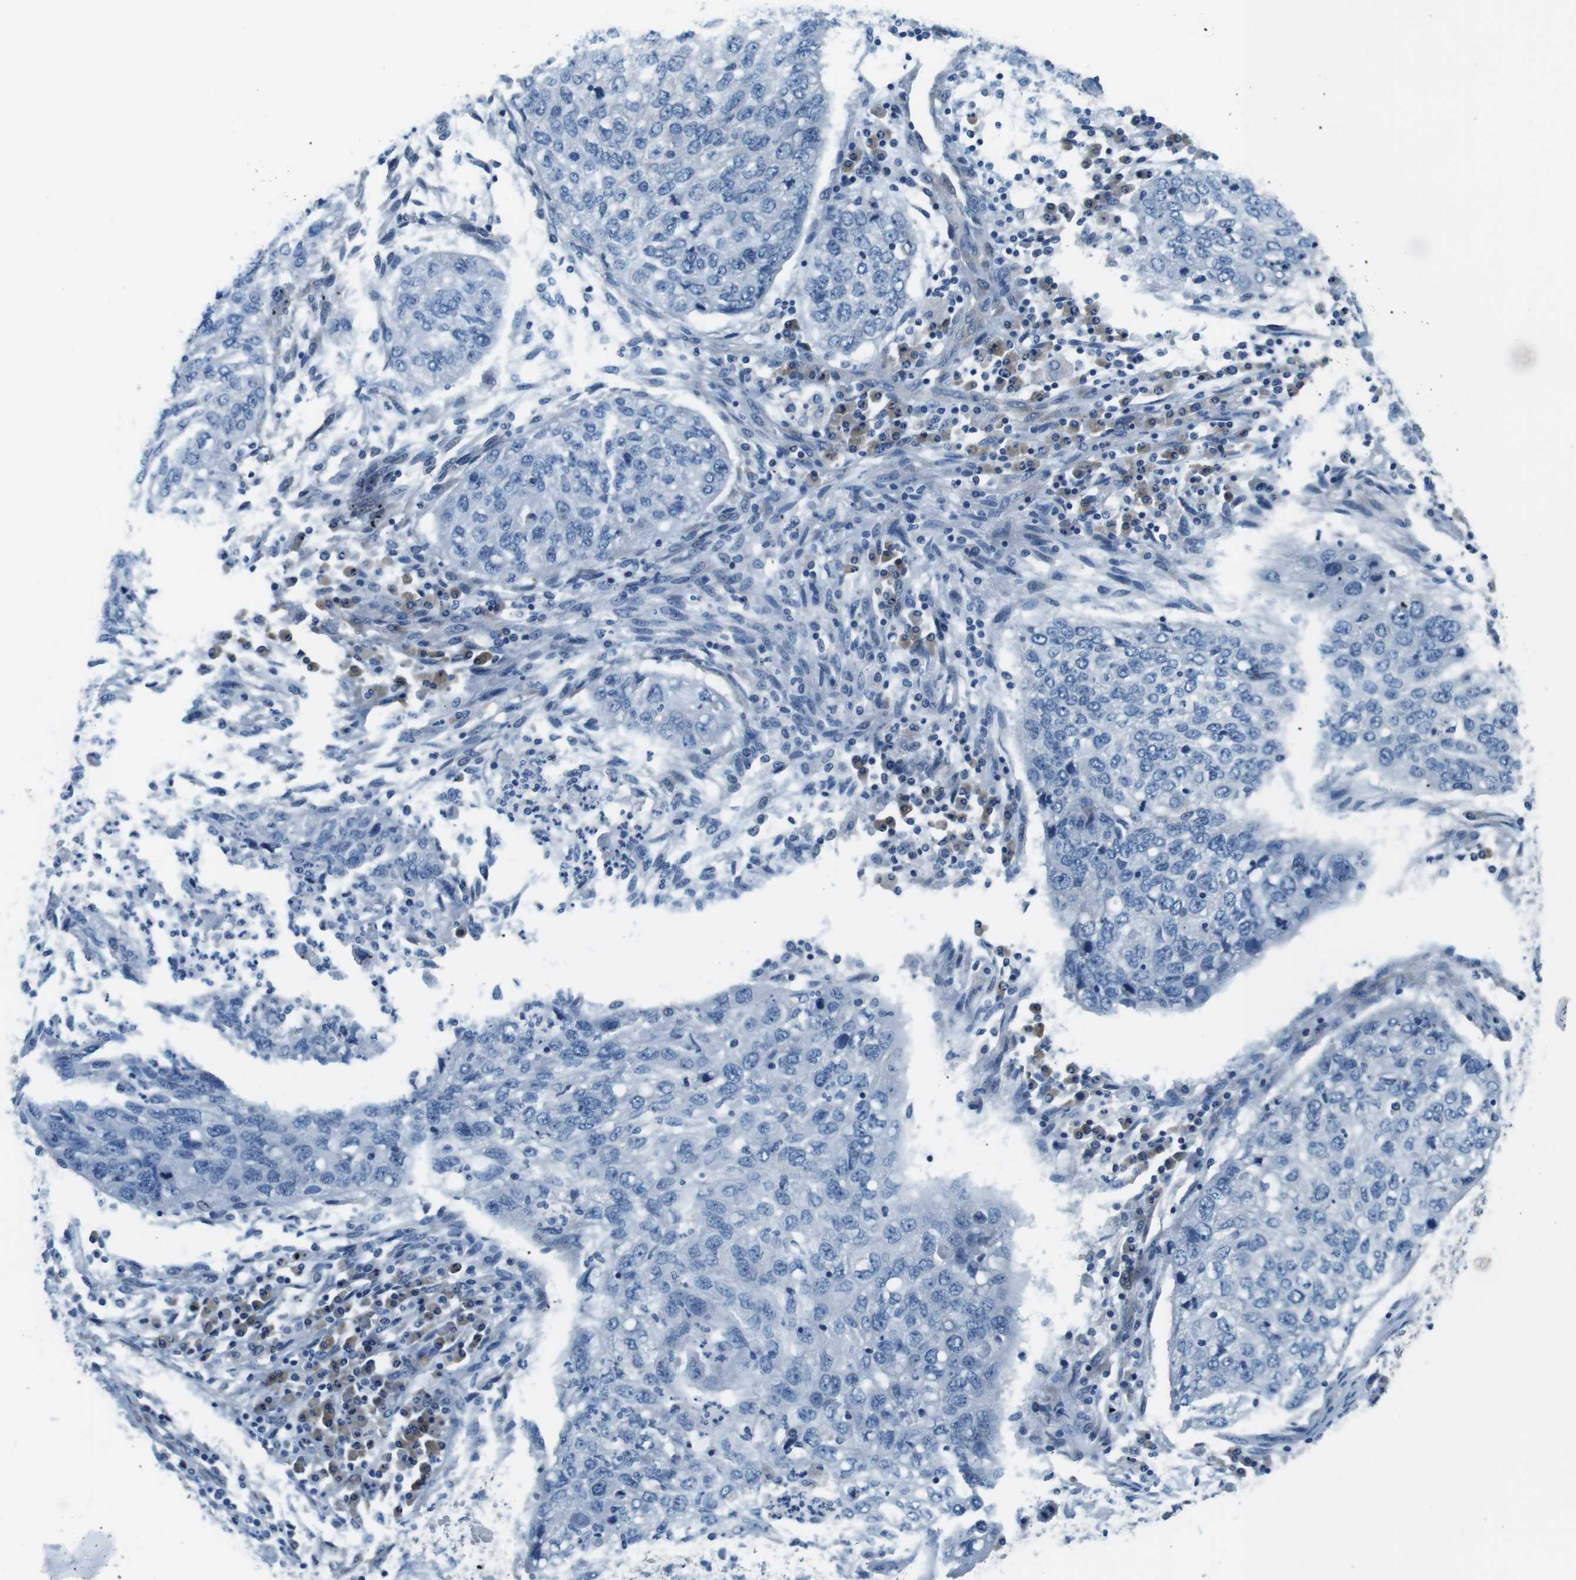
{"staining": {"intensity": "negative", "quantity": "none", "location": "none"}, "tissue": "lung cancer", "cell_type": "Tumor cells", "image_type": "cancer", "snomed": [{"axis": "morphology", "description": "Squamous cell carcinoma, NOS"}, {"axis": "topography", "description": "Lung"}], "caption": "High magnification brightfield microscopy of lung squamous cell carcinoma stained with DAB (brown) and counterstained with hematoxylin (blue): tumor cells show no significant positivity.", "gene": "EIF2B5", "patient": {"sex": "female", "age": 63}}